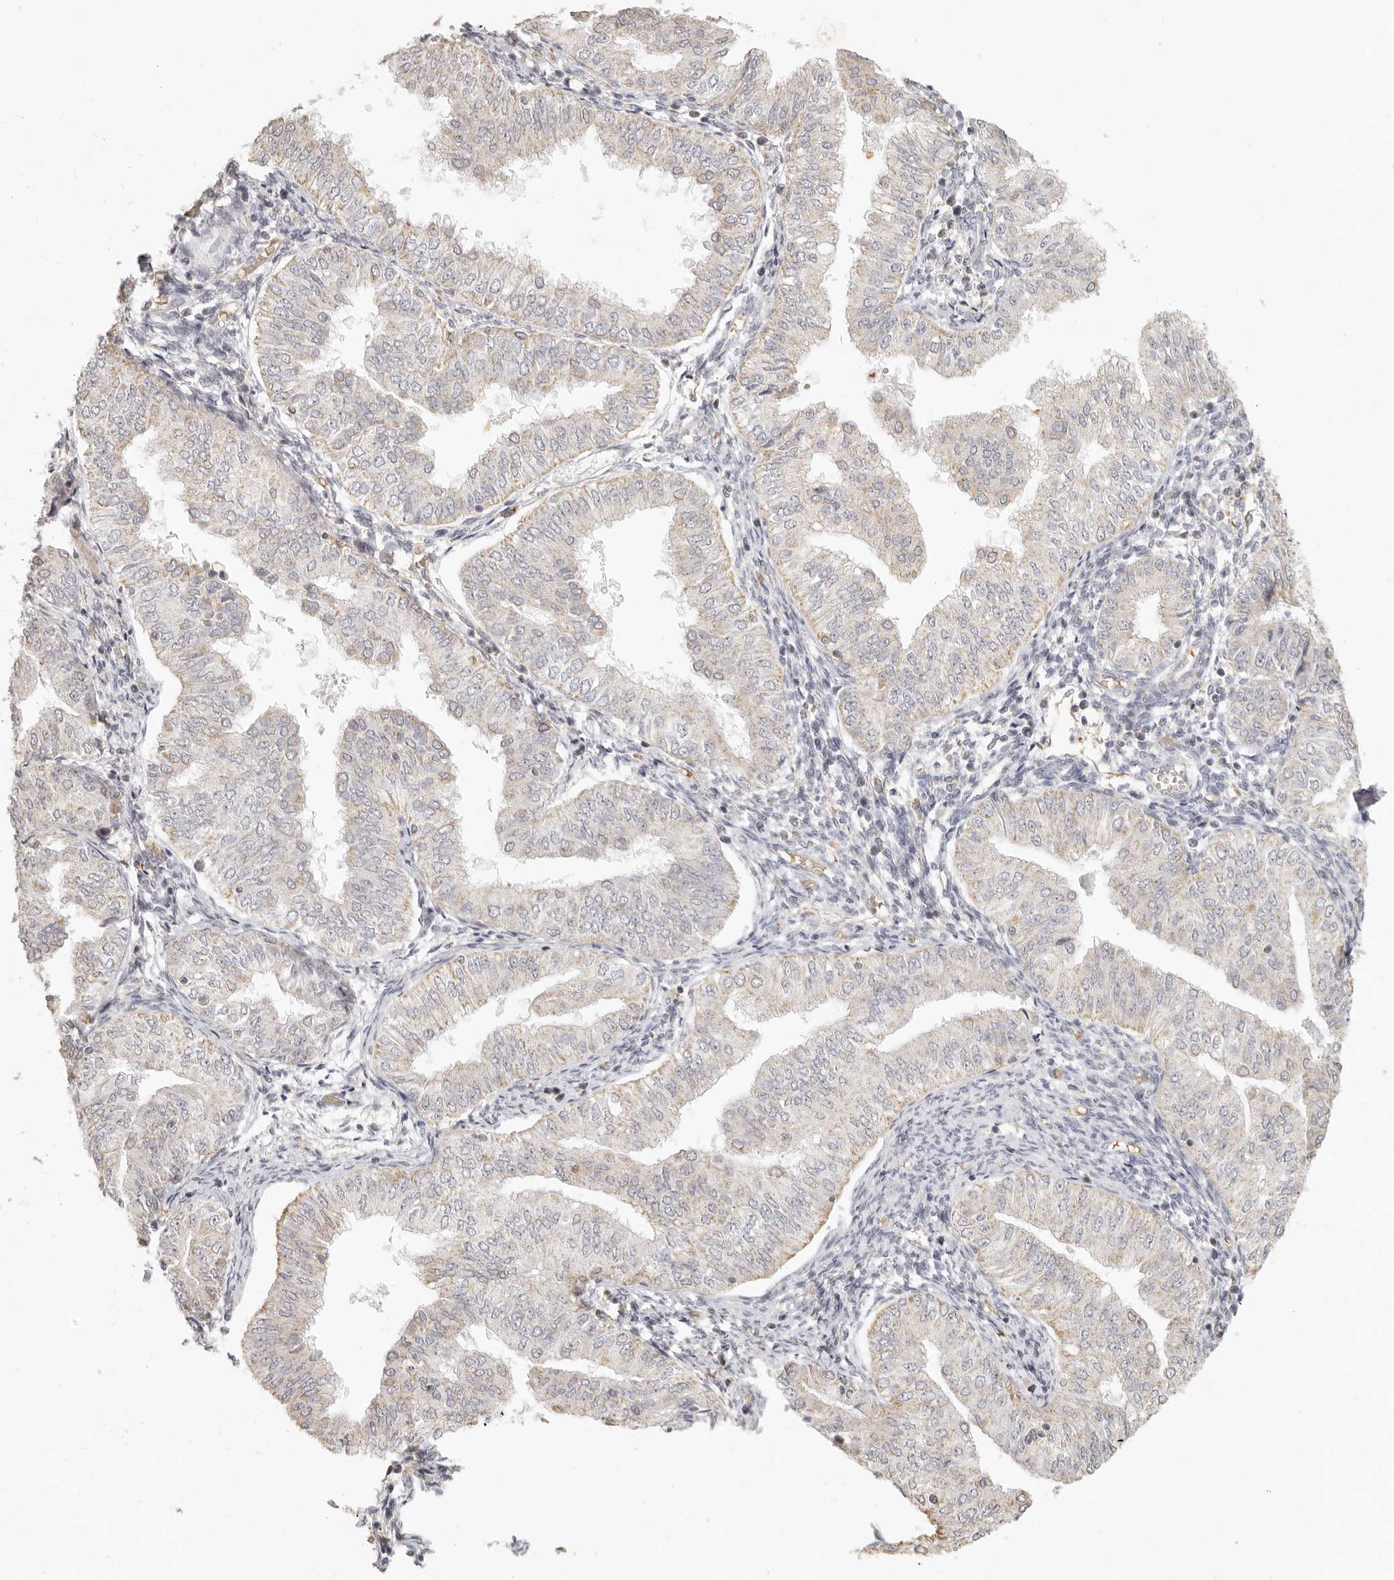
{"staining": {"intensity": "weak", "quantity": "<25%", "location": "cytoplasmic/membranous"}, "tissue": "endometrial cancer", "cell_type": "Tumor cells", "image_type": "cancer", "snomed": [{"axis": "morphology", "description": "Normal tissue, NOS"}, {"axis": "morphology", "description": "Adenocarcinoma, NOS"}, {"axis": "topography", "description": "Endometrium"}], "caption": "Human endometrial cancer (adenocarcinoma) stained for a protein using immunohistochemistry reveals no expression in tumor cells.", "gene": "NIBAN1", "patient": {"sex": "female", "age": 53}}